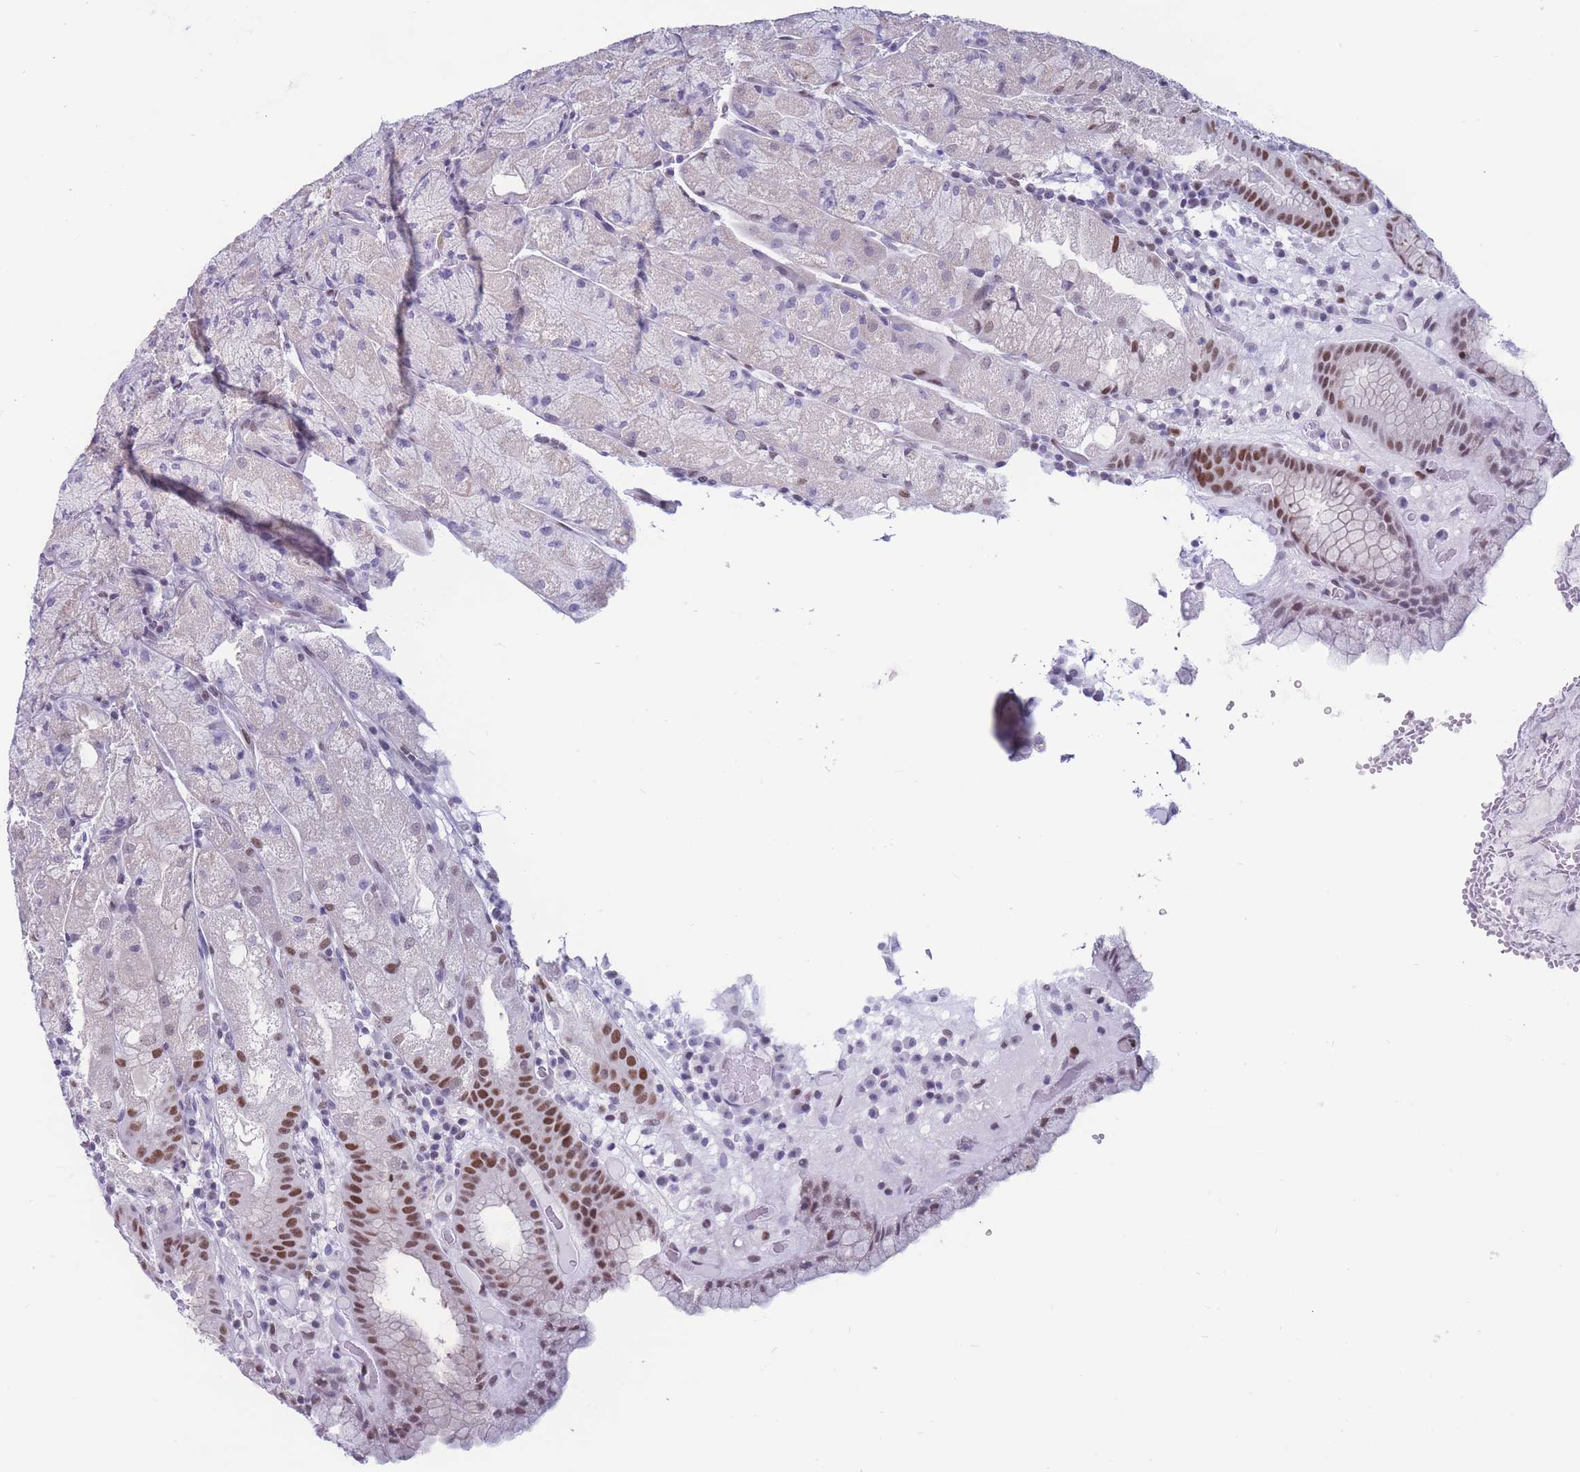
{"staining": {"intensity": "strong", "quantity": "<25%", "location": "nuclear"}, "tissue": "stomach", "cell_type": "Glandular cells", "image_type": "normal", "snomed": [{"axis": "morphology", "description": "Normal tissue, NOS"}, {"axis": "topography", "description": "Stomach, upper"}], "caption": "Immunohistochemical staining of unremarkable human stomach reveals strong nuclear protein positivity in about <25% of glandular cells. The staining is performed using DAB (3,3'-diaminobenzidine) brown chromogen to label protein expression. The nuclei are counter-stained blue using hematoxylin.", "gene": "NASP", "patient": {"sex": "male", "age": 52}}